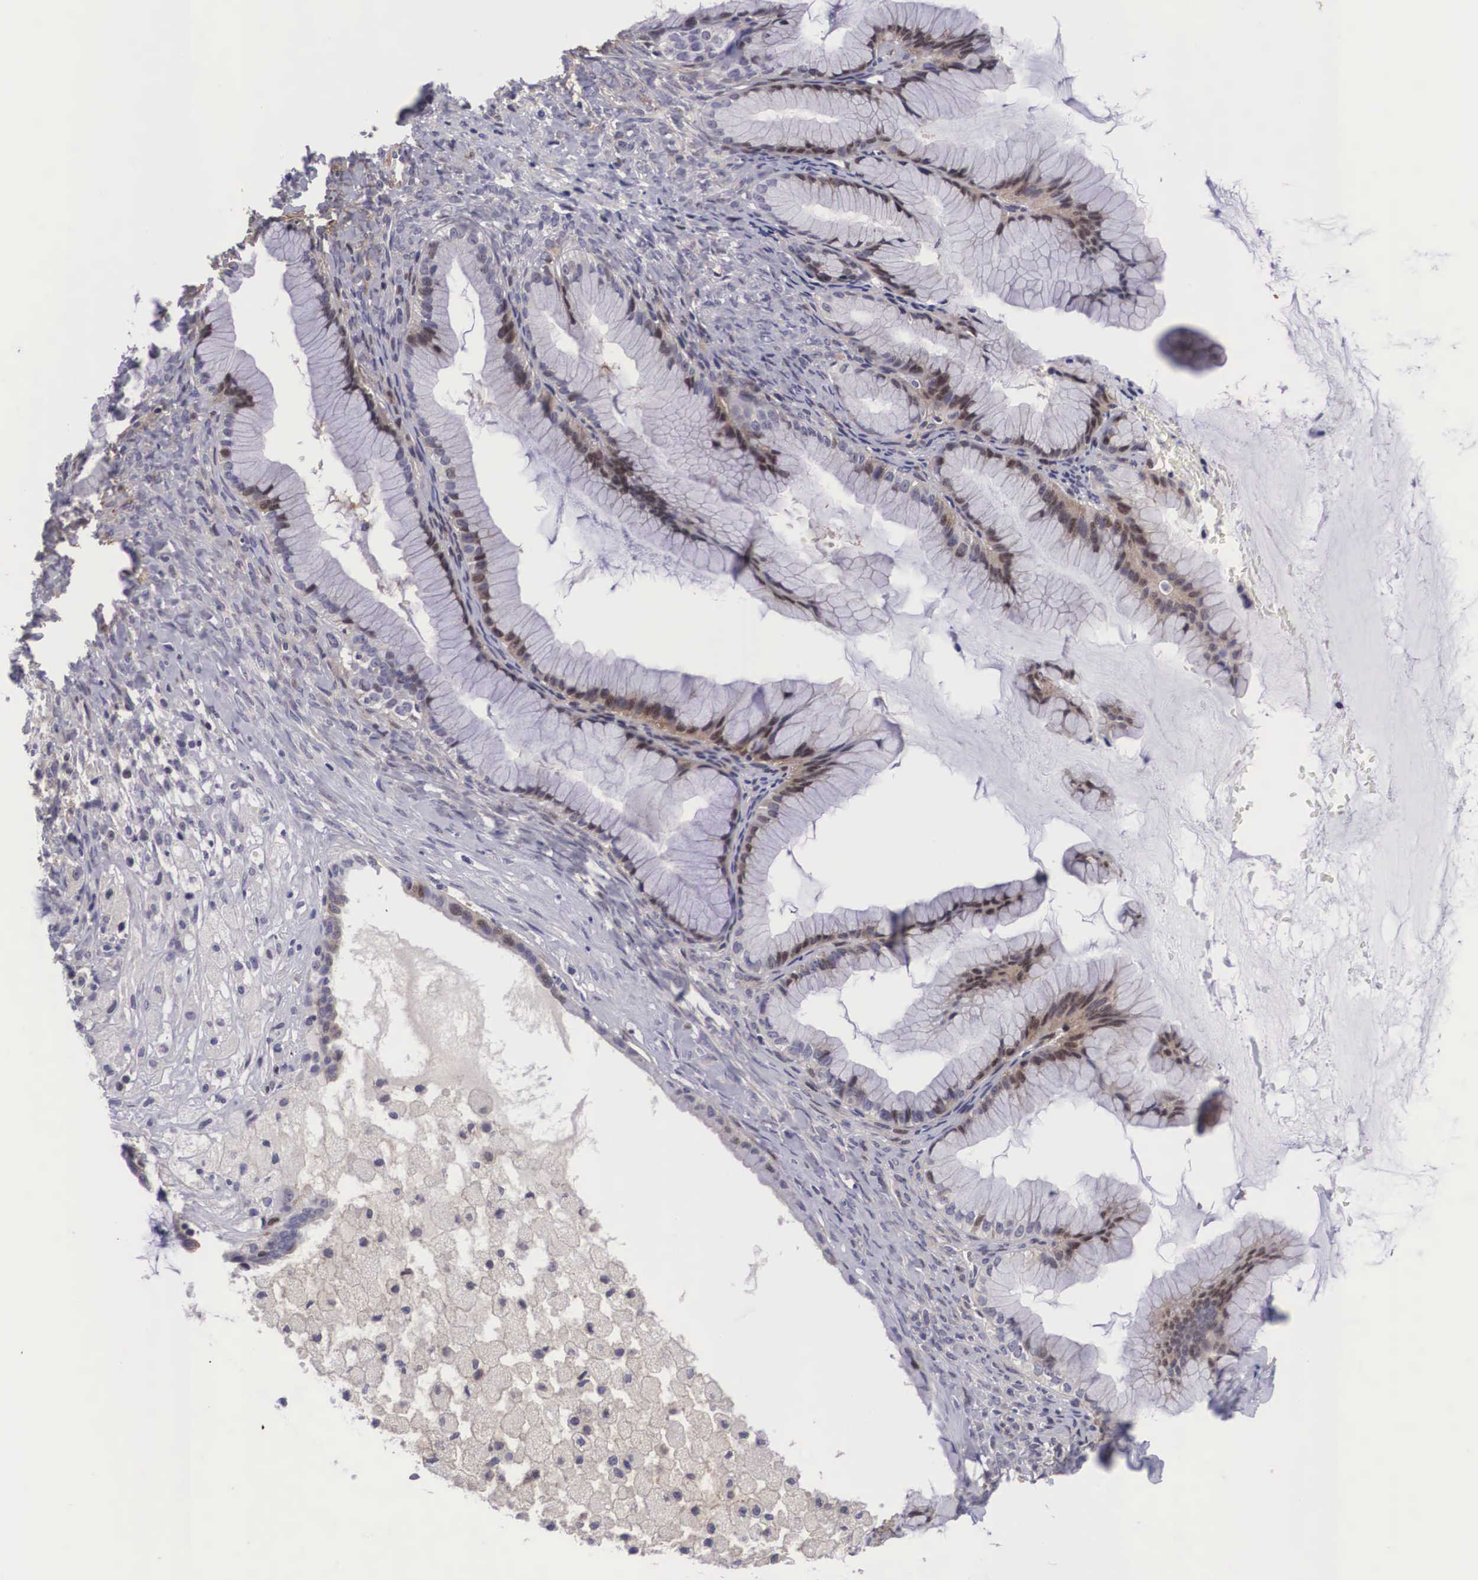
{"staining": {"intensity": "moderate", "quantity": "25%-75%", "location": "cytoplasmic/membranous,nuclear"}, "tissue": "ovarian cancer", "cell_type": "Tumor cells", "image_type": "cancer", "snomed": [{"axis": "morphology", "description": "Cystadenocarcinoma, mucinous, NOS"}, {"axis": "topography", "description": "Ovary"}], "caption": "Moderate cytoplasmic/membranous and nuclear protein staining is present in about 25%-75% of tumor cells in ovarian cancer.", "gene": "EMID1", "patient": {"sex": "female", "age": 41}}